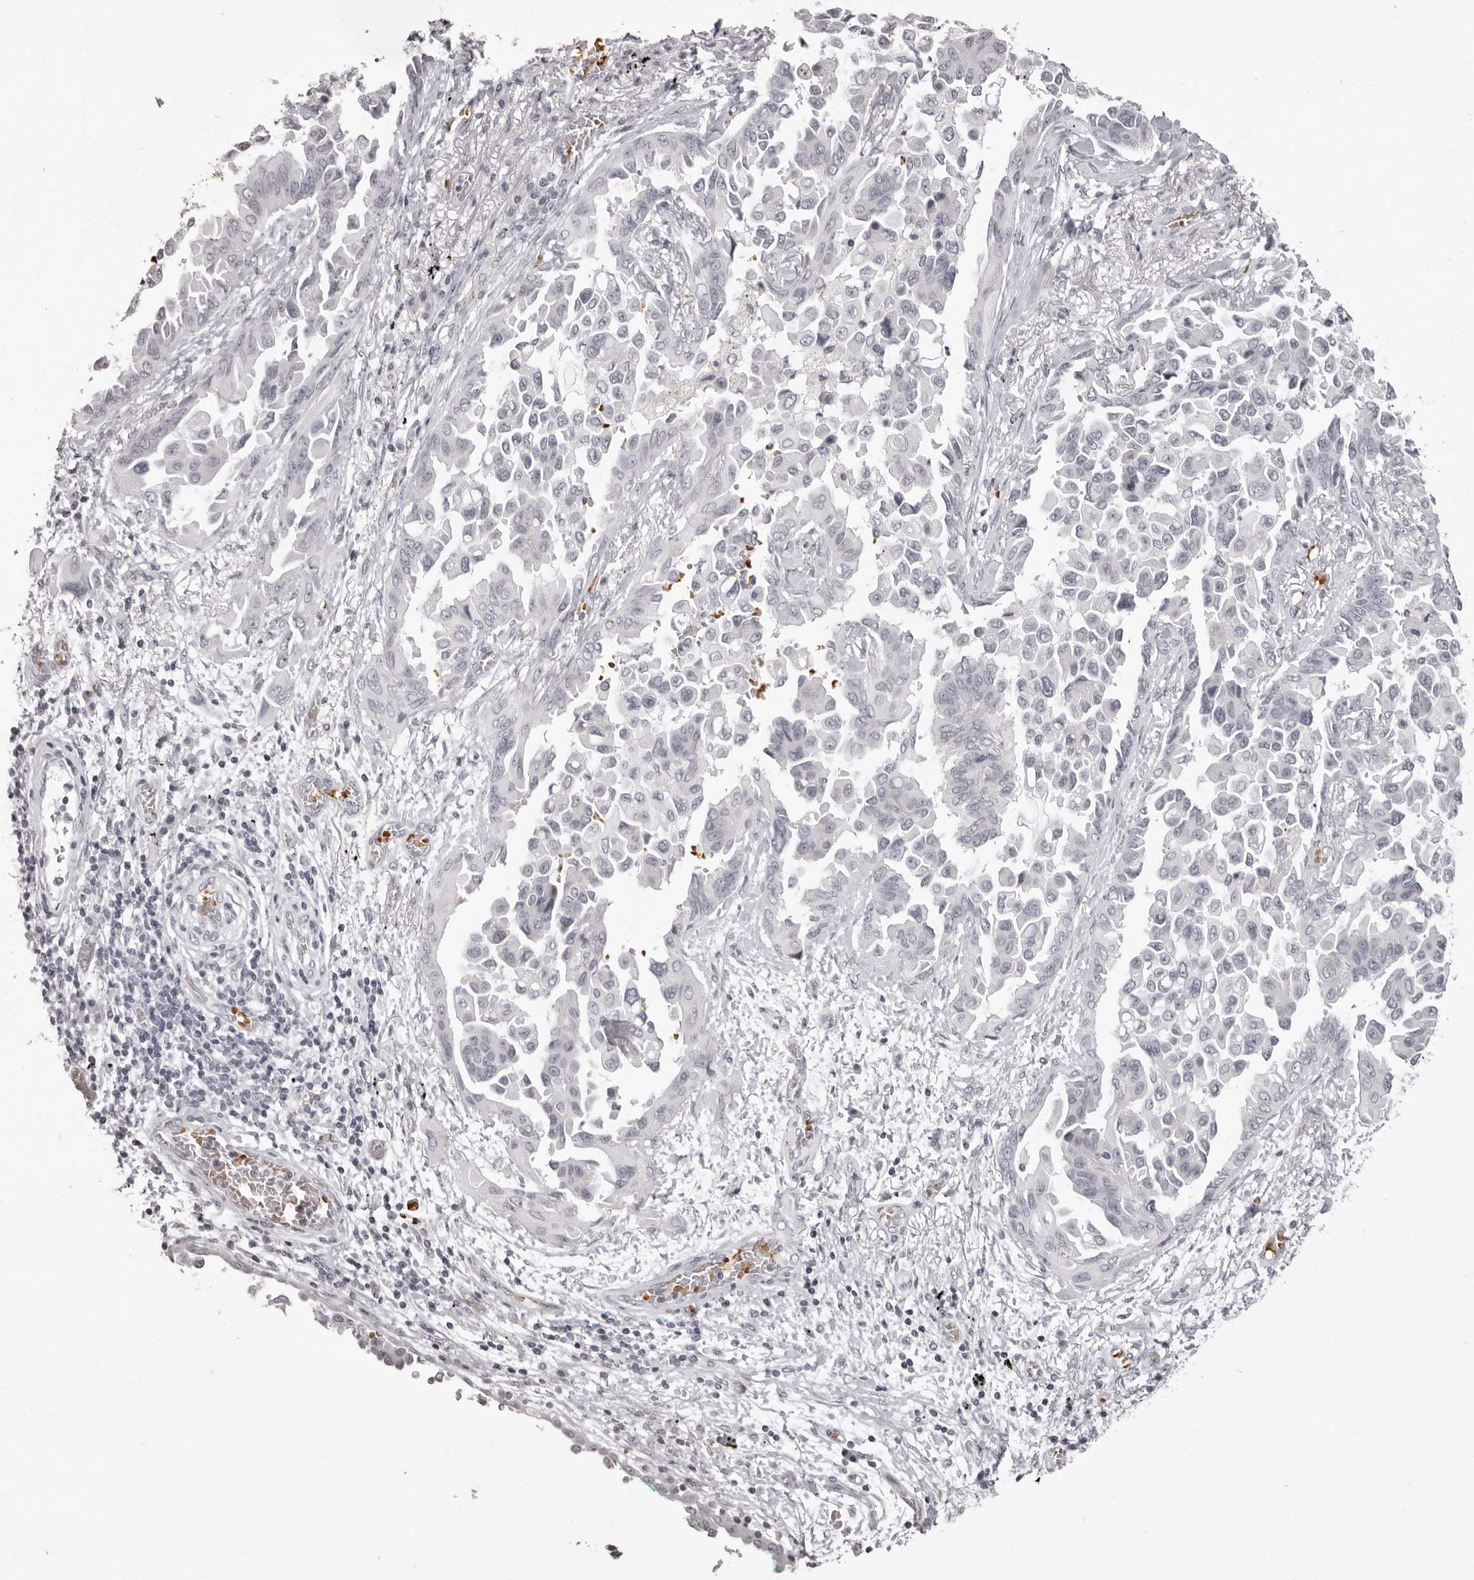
{"staining": {"intensity": "negative", "quantity": "none", "location": "none"}, "tissue": "lung cancer", "cell_type": "Tumor cells", "image_type": "cancer", "snomed": [{"axis": "morphology", "description": "Adenocarcinoma, NOS"}, {"axis": "topography", "description": "Lung"}], "caption": "This is a histopathology image of IHC staining of lung adenocarcinoma, which shows no expression in tumor cells. (DAB IHC, high magnification).", "gene": "C8orf74", "patient": {"sex": "female", "age": 67}}